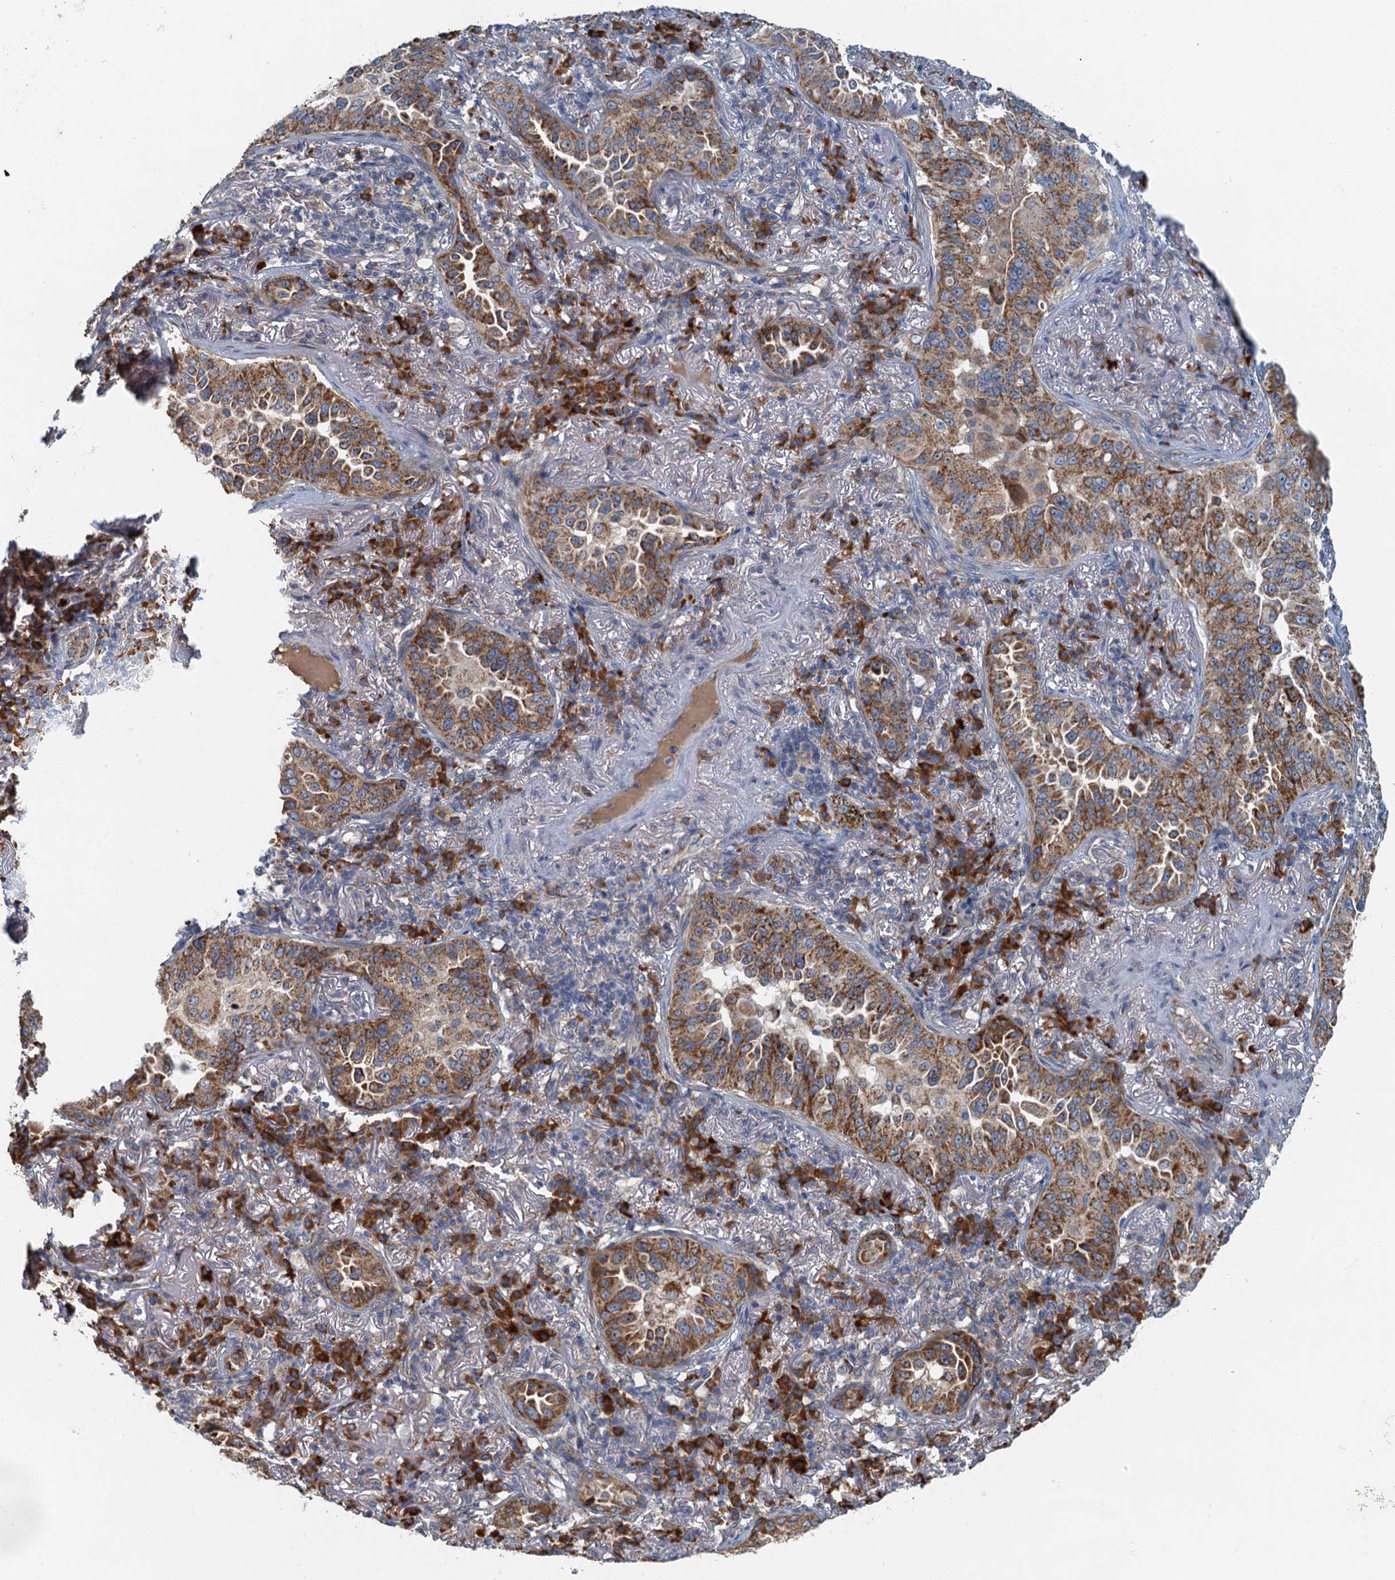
{"staining": {"intensity": "strong", "quantity": ">75%", "location": "cytoplasmic/membranous"}, "tissue": "lung cancer", "cell_type": "Tumor cells", "image_type": "cancer", "snomed": [{"axis": "morphology", "description": "Adenocarcinoma, NOS"}, {"axis": "topography", "description": "Lung"}], "caption": "About >75% of tumor cells in human adenocarcinoma (lung) show strong cytoplasmic/membranous protein expression as visualized by brown immunohistochemical staining.", "gene": "SPDYC", "patient": {"sex": "female", "age": 69}}